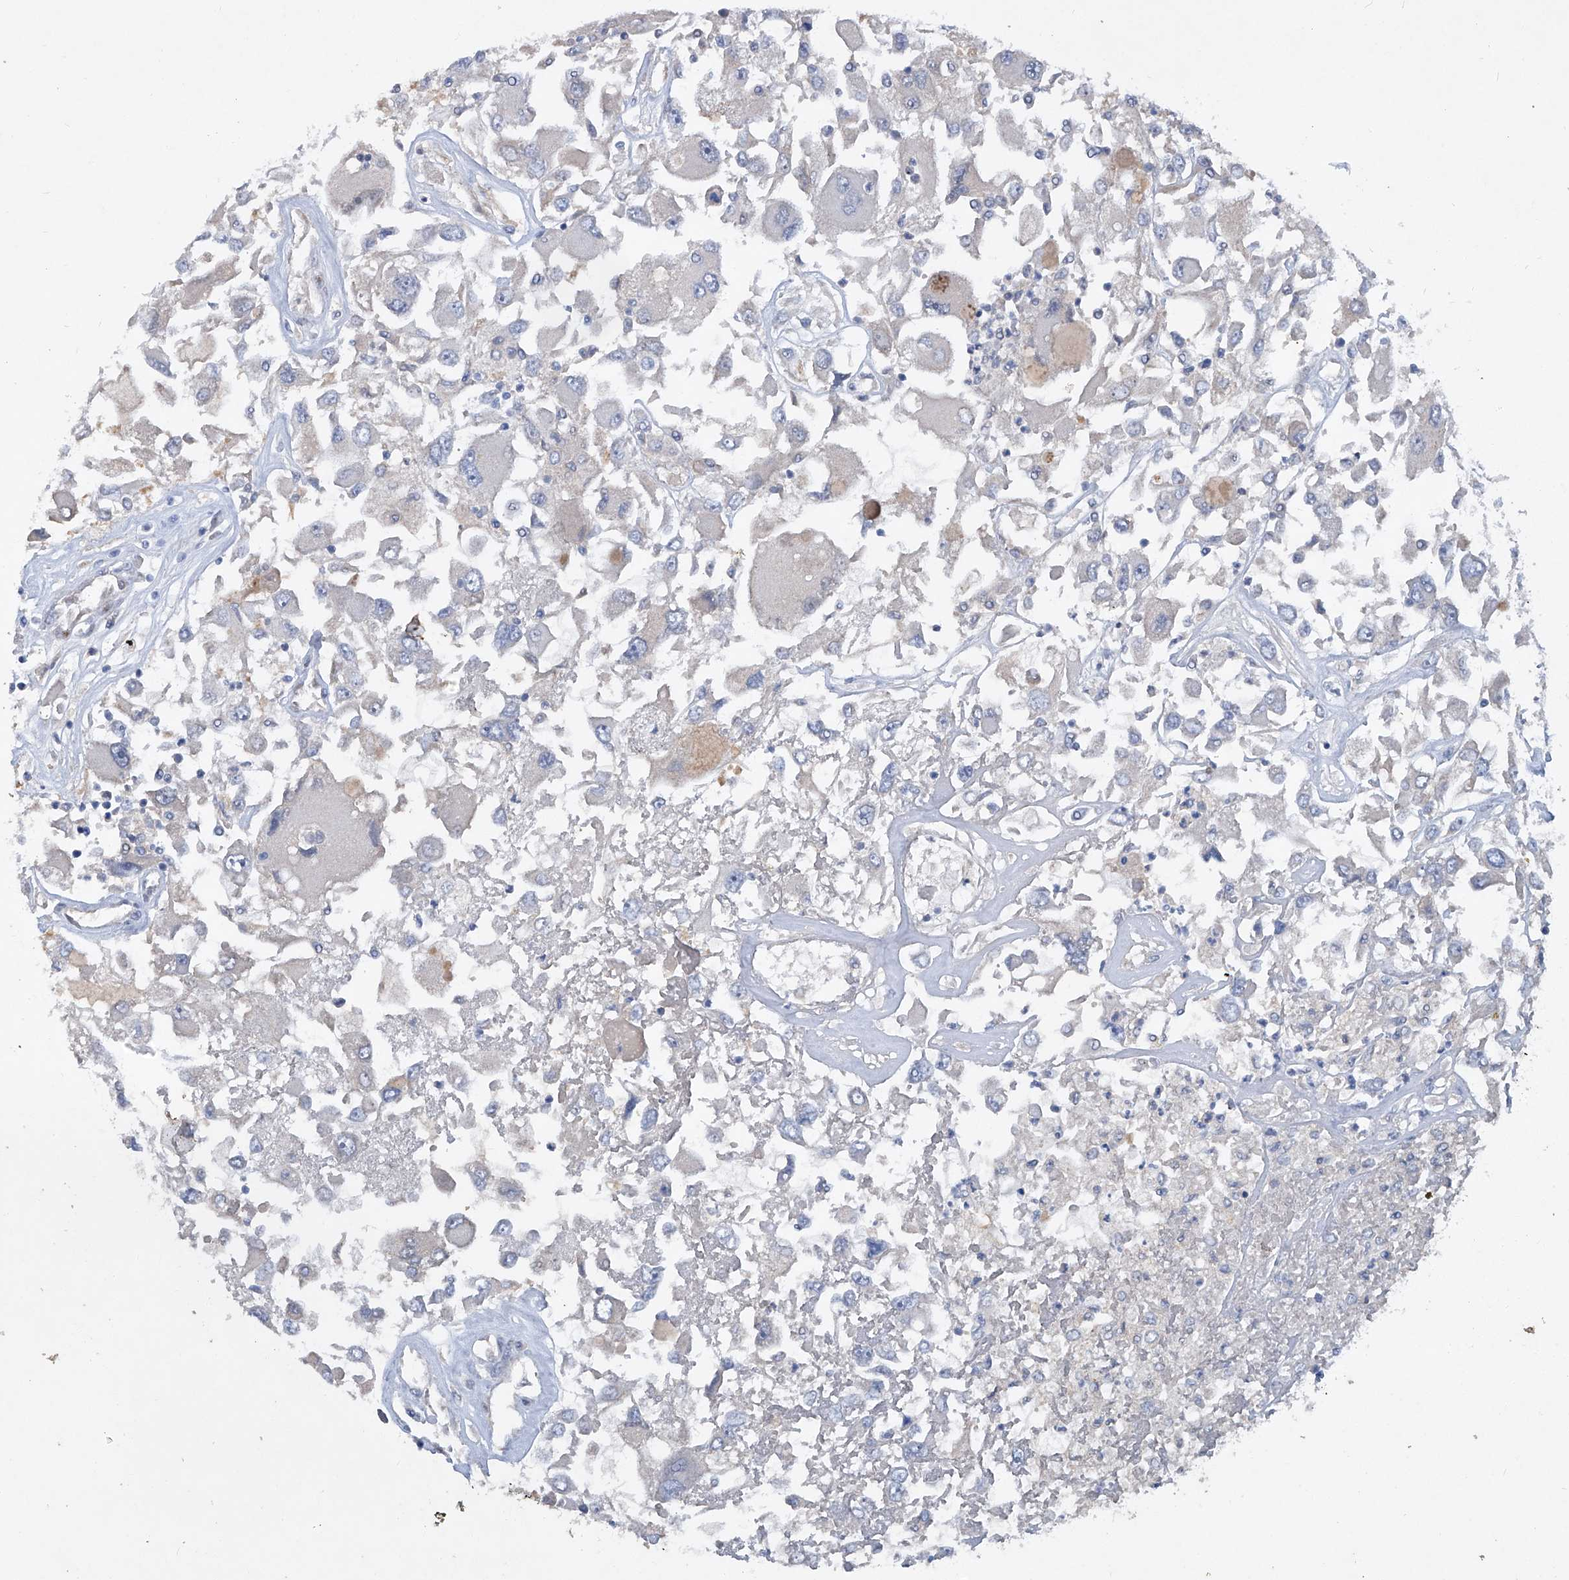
{"staining": {"intensity": "negative", "quantity": "none", "location": "none"}, "tissue": "renal cancer", "cell_type": "Tumor cells", "image_type": "cancer", "snomed": [{"axis": "morphology", "description": "Adenocarcinoma, NOS"}, {"axis": "topography", "description": "Kidney"}], "caption": "Adenocarcinoma (renal) was stained to show a protein in brown. There is no significant staining in tumor cells. The staining was performed using DAB to visualize the protein expression in brown, while the nuclei were stained in blue with hematoxylin (Magnification: 20x).", "gene": "PCSK5", "patient": {"sex": "female", "age": 52}}